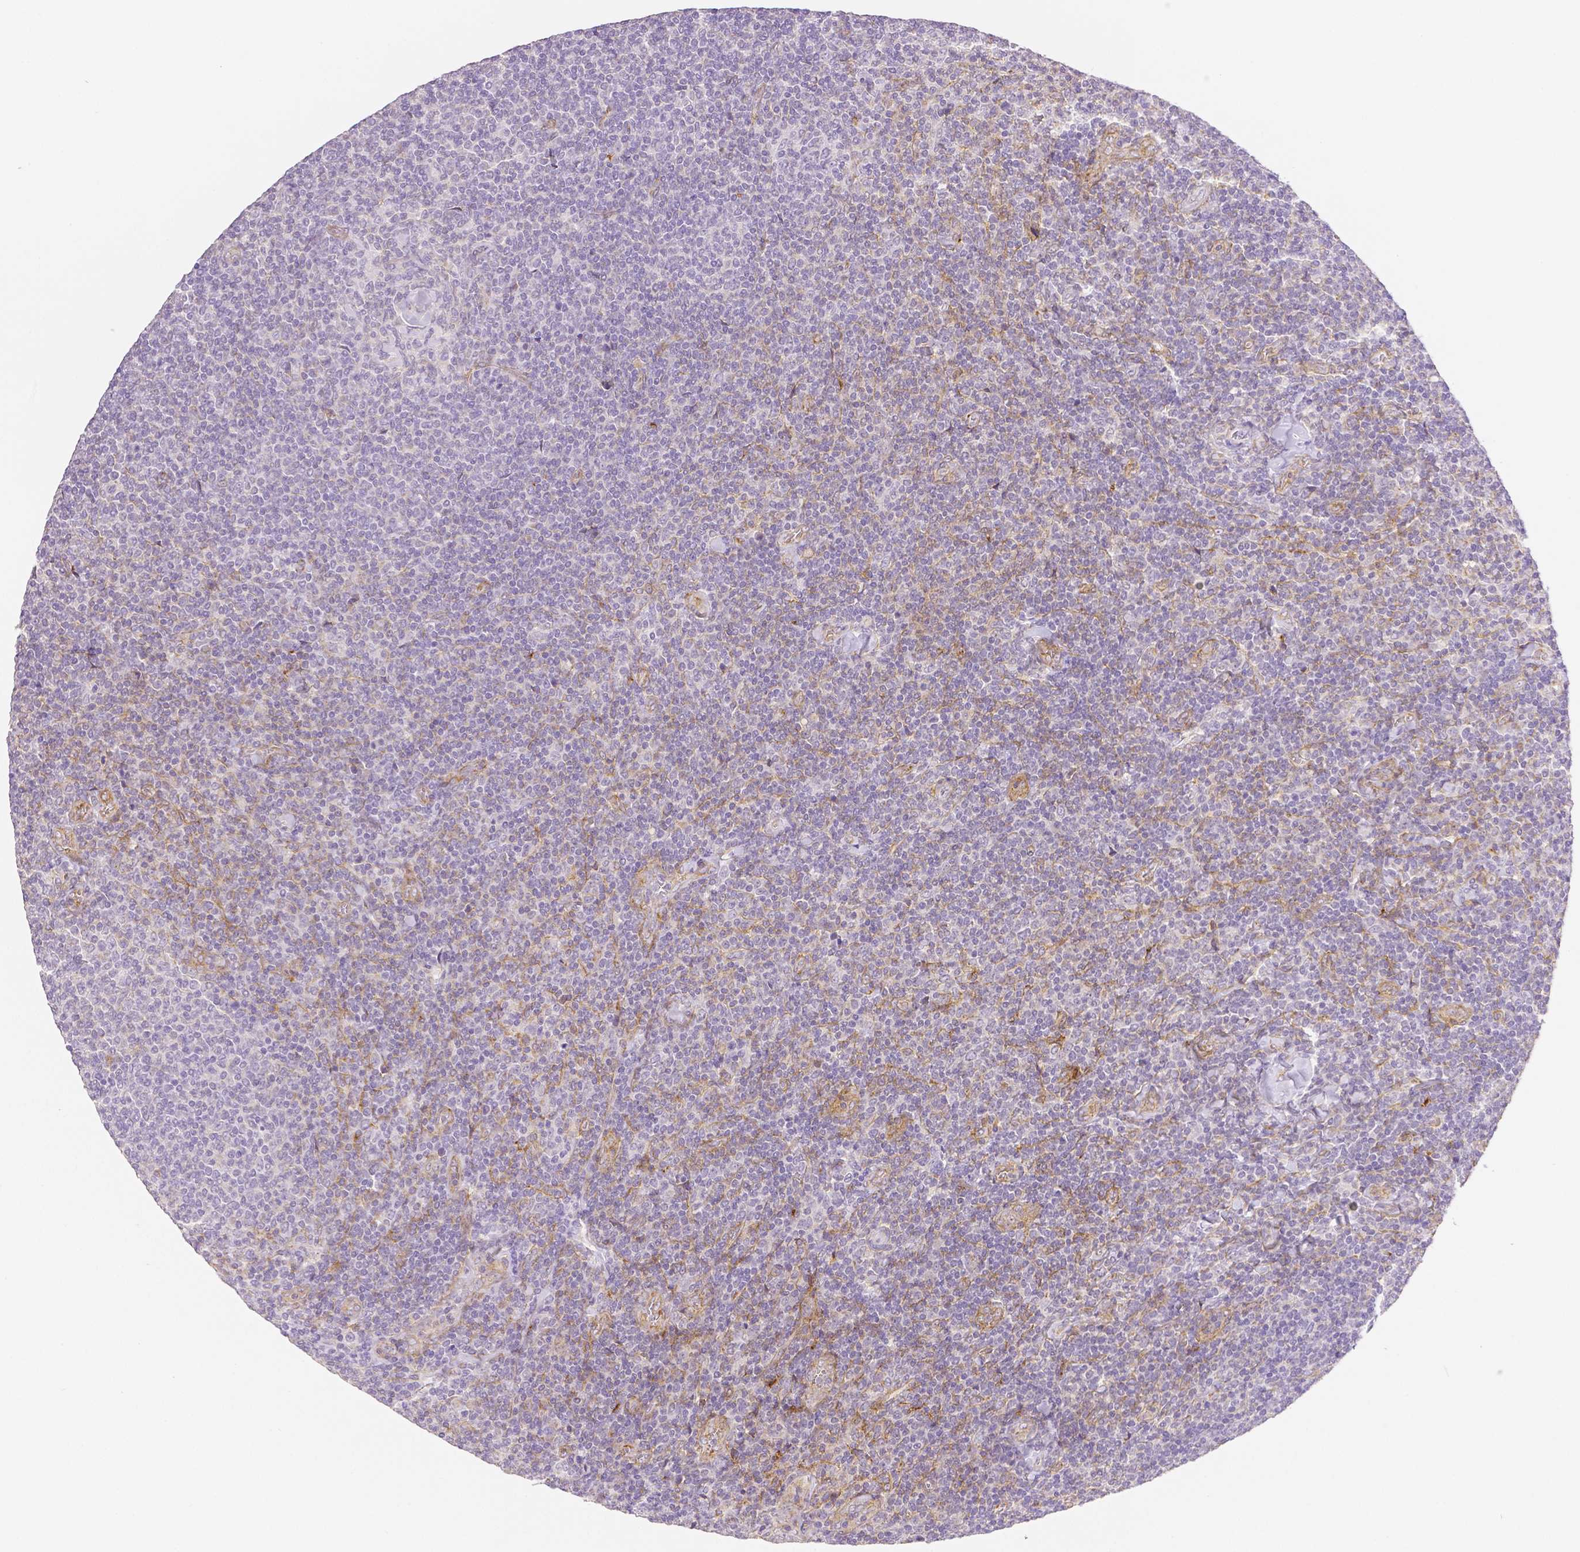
{"staining": {"intensity": "negative", "quantity": "none", "location": "none"}, "tissue": "lymphoma", "cell_type": "Tumor cells", "image_type": "cancer", "snomed": [{"axis": "morphology", "description": "Malignant lymphoma, non-Hodgkin's type, Low grade"}, {"axis": "topography", "description": "Lymph node"}], "caption": "Immunohistochemical staining of human malignant lymphoma, non-Hodgkin's type (low-grade) demonstrates no significant positivity in tumor cells.", "gene": "THY1", "patient": {"sex": "male", "age": 52}}